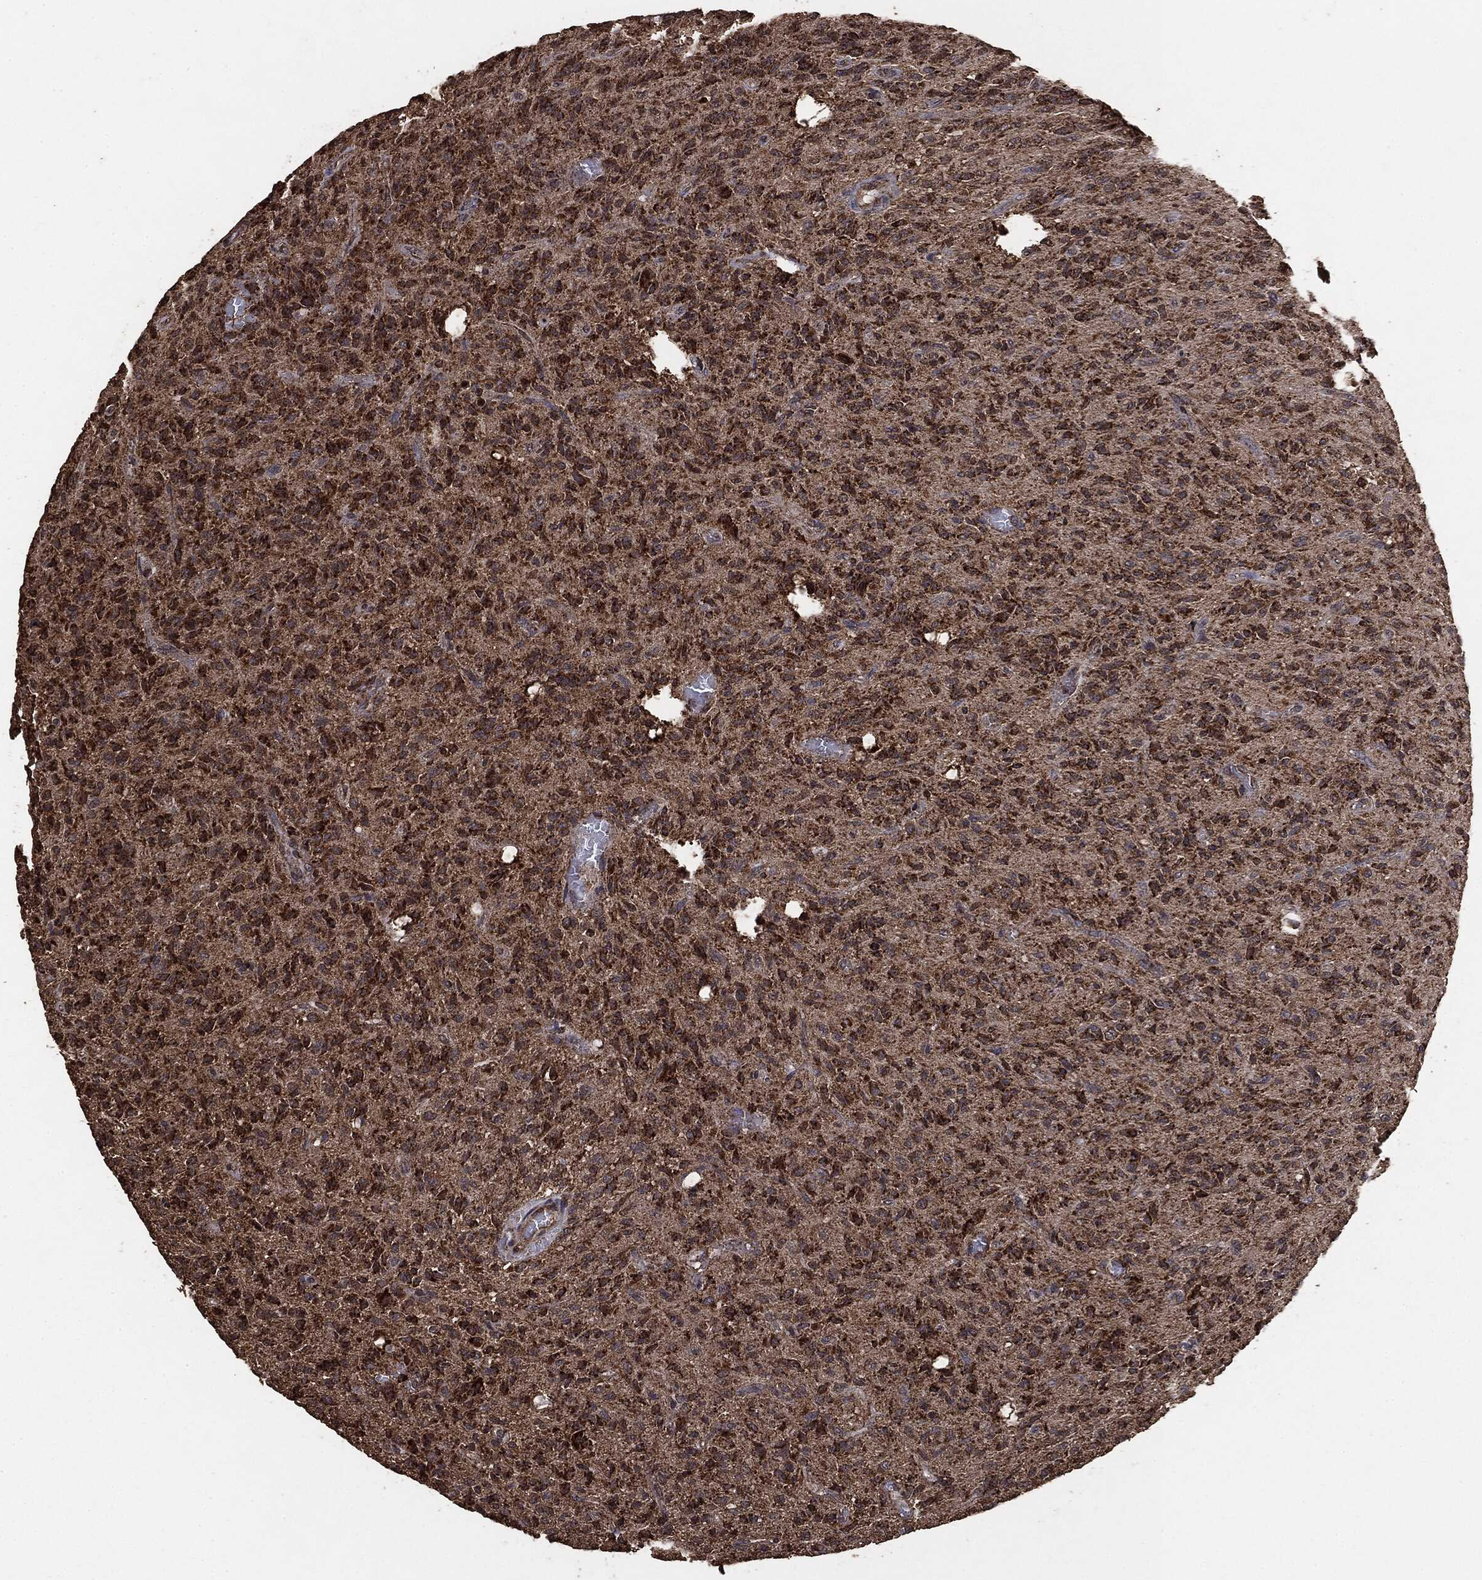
{"staining": {"intensity": "strong", "quantity": ">75%", "location": "cytoplasmic/membranous"}, "tissue": "glioma", "cell_type": "Tumor cells", "image_type": "cancer", "snomed": [{"axis": "morphology", "description": "Glioma, malignant, High grade"}, {"axis": "topography", "description": "Brain"}], "caption": "Protein staining of high-grade glioma (malignant) tissue displays strong cytoplasmic/membranous expression in about >75% of tumor cells.", "gene": "MTOR", "patient": {"sex": "male", "age": 64}}